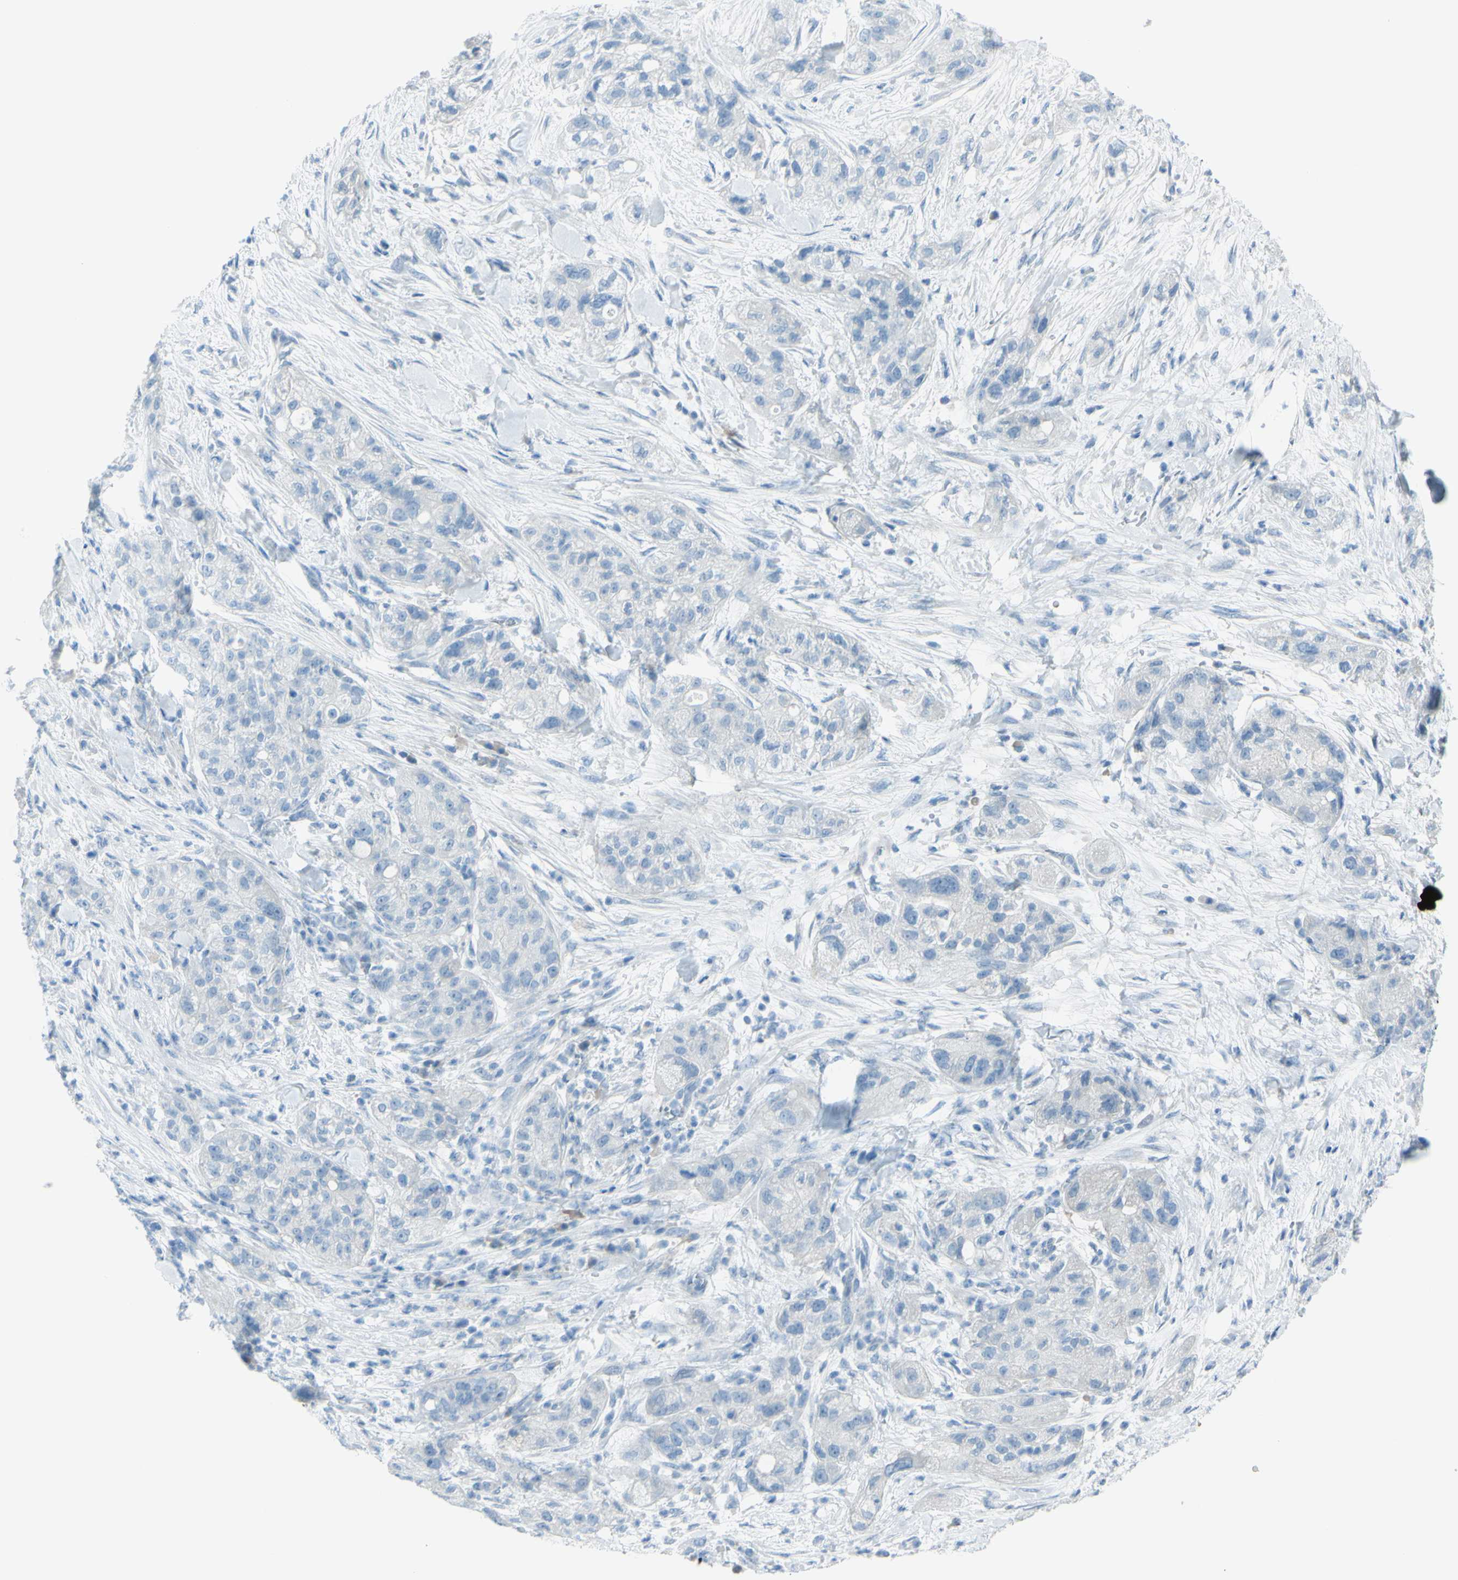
{"staining": {"intensity": "negative", "quantity": "none", "location": "none"}, "tissue": "pancreatic cancer", "cell_type": "Tumor cells", "image_type": "cancer", "snomed": [{"axis": "morphology", "description": "Adenocarcinoma, NOS"}, {"axis": "topography", "description": "Pancreas"}], "caption": "Tumor cells show no significant protein staining in pancreatic cancer.", "gene": "TFPI2", "patient": {"sex": "female", "age": 78}}